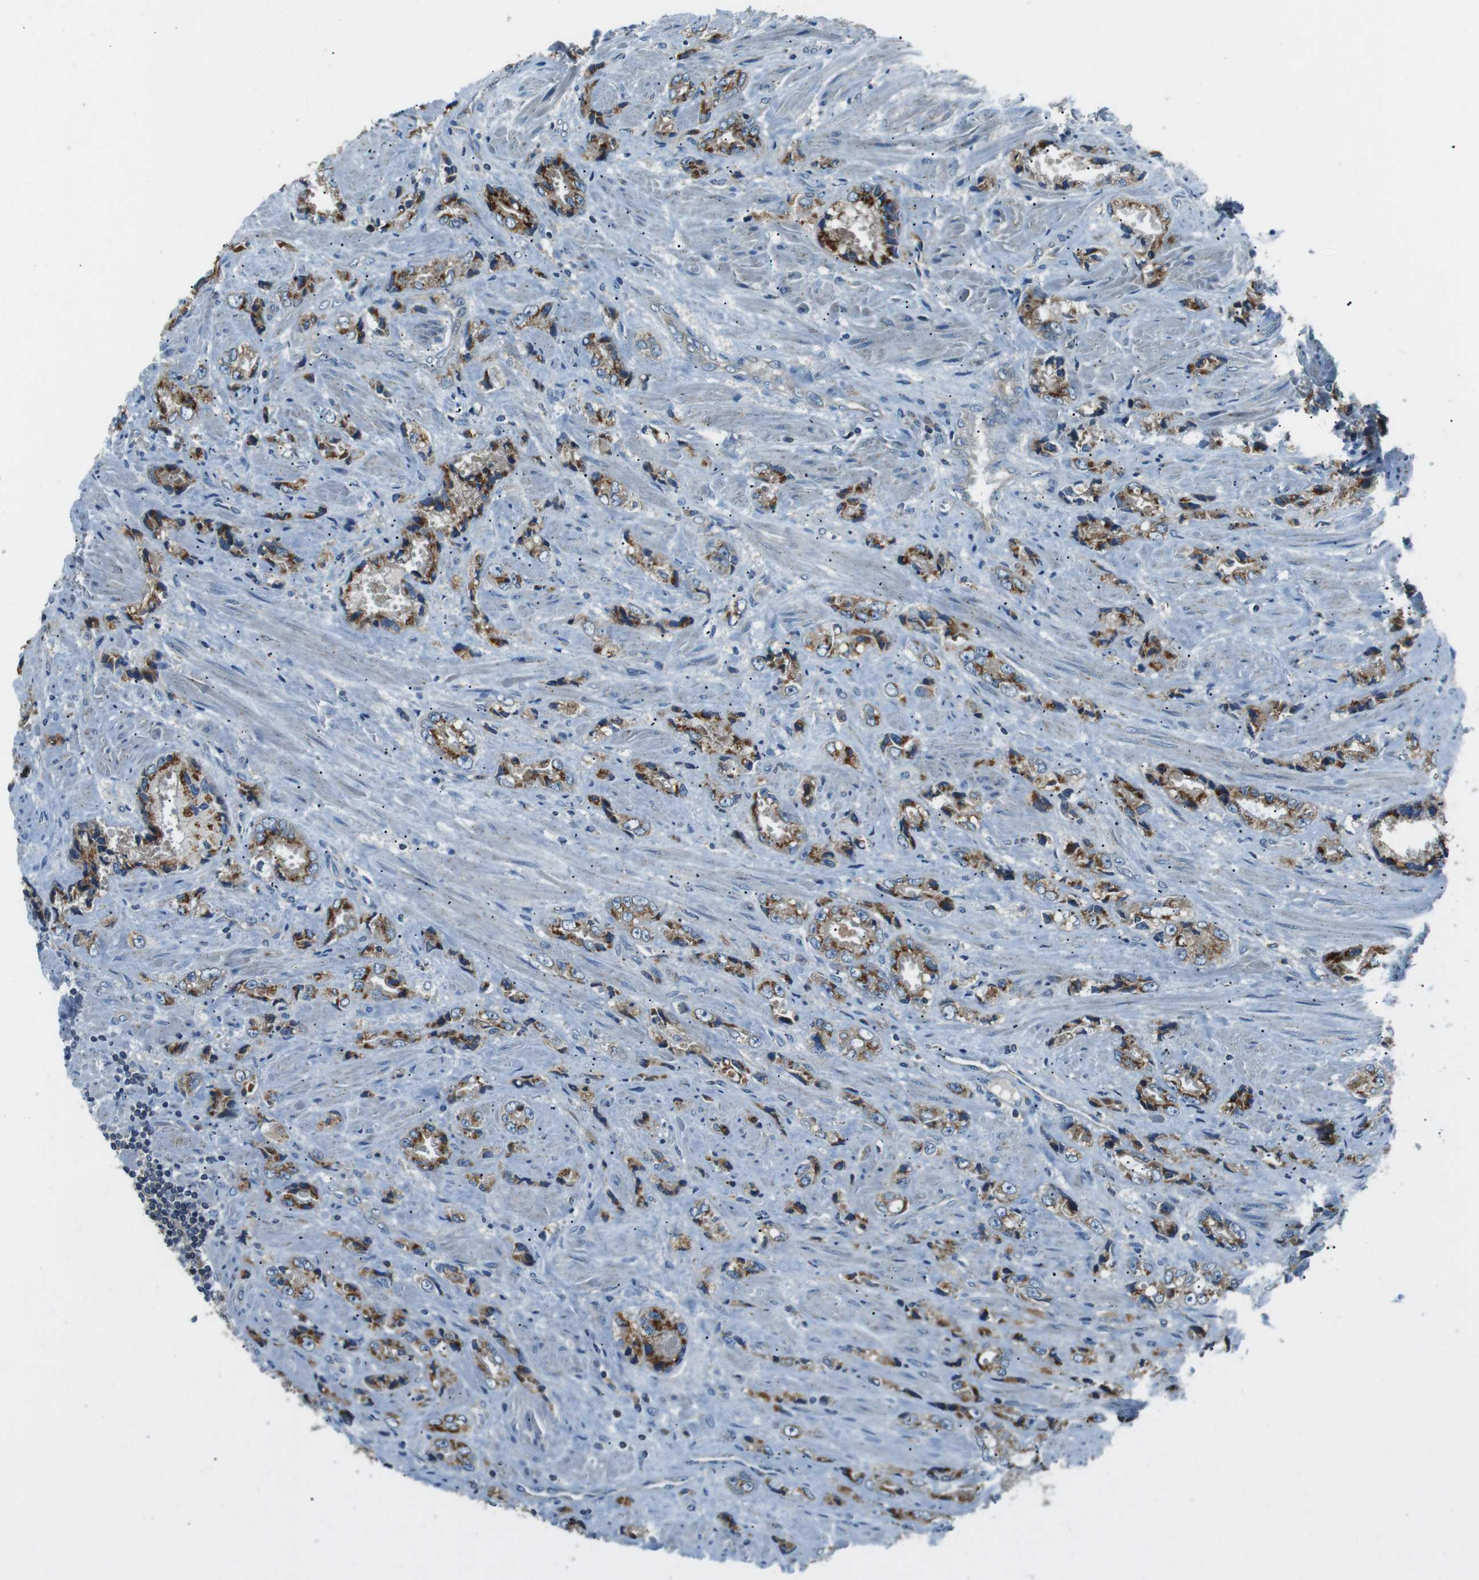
{"staining": {"intensity": "moderate", "quantity": ">75%", "location": "cytoplasmic/membranous"}, "tissue": "prostate cancer", "cell_type": "Tumor cells", "image_type": "cancer", "snomed": [{"axis": "morphology", "description": "Adenocarcinoma, High grade"}, {"axis": "topography", "description": "Prostate"}], "caption": "Prostate adenocarcinoma (high-grade) was stained to show a protein in brown. There is medium levels of moderate cytoplasmic/membranous staining in about >75% of tumor cells.", "gene": "FAM3B", "patient": {"sex": "male", "age": 61}}